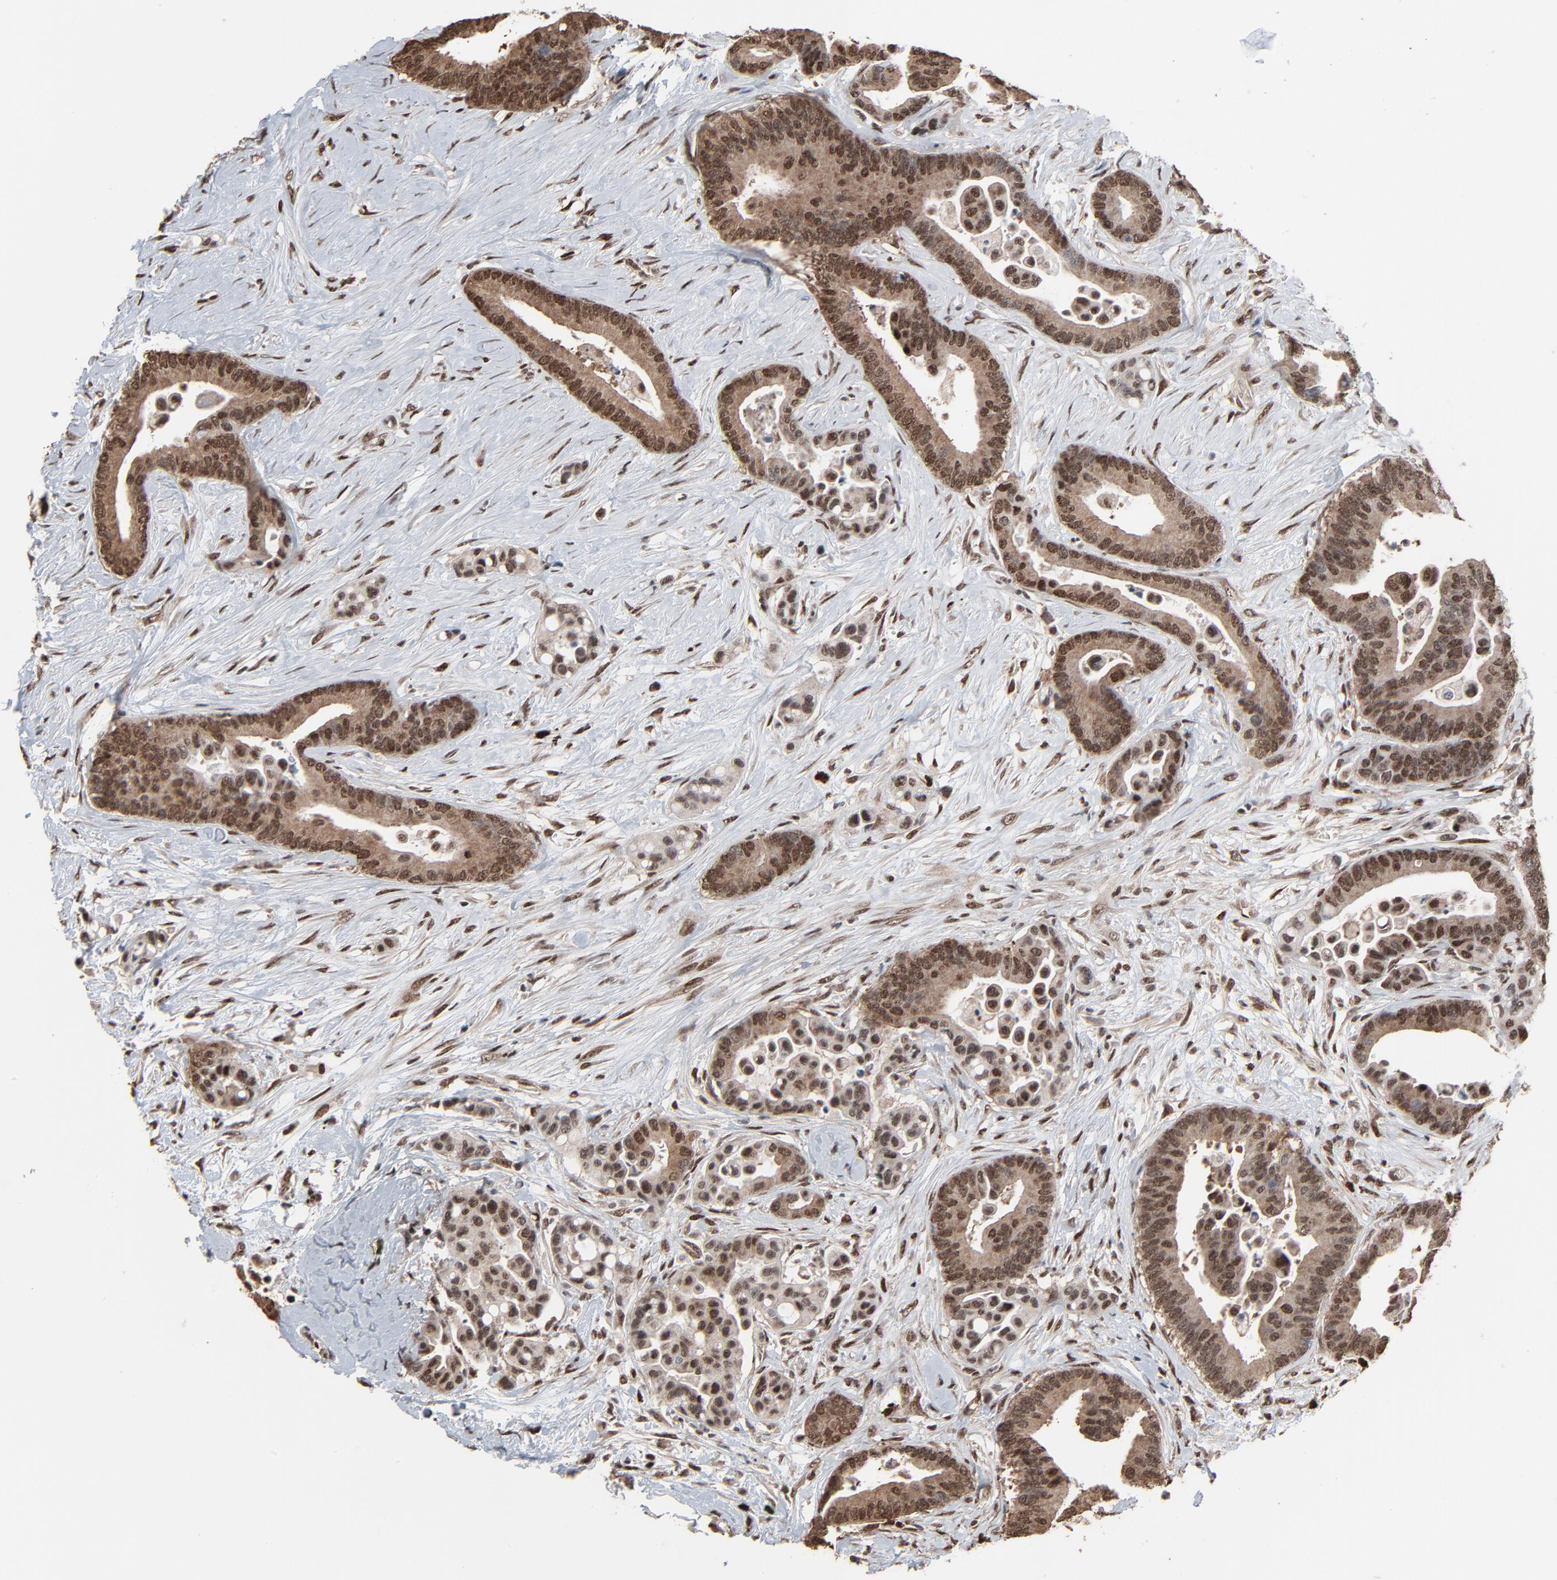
{"staining": {"intensity": "strong", "quantity": ">75%", "location": "cytoplasmic/membranous,nuclear"}, "tissue": "colorectal cancer", "cell_type": "Tumor cells", "image_type": "cancer", "snomed": [{"axis": "morphology", "description": "Adenocarcinoma, NOS"}, {"axis": "topography", "description": "Colon"}], "caption": "Human colorectal cancer stained with a brown dye displays strong cytoplasmic/membranous and nuclear positive expression in approximately >75% of tumor cells.", "gene": "MEIS2", "patient": {"sex": "male", "age": 82}}